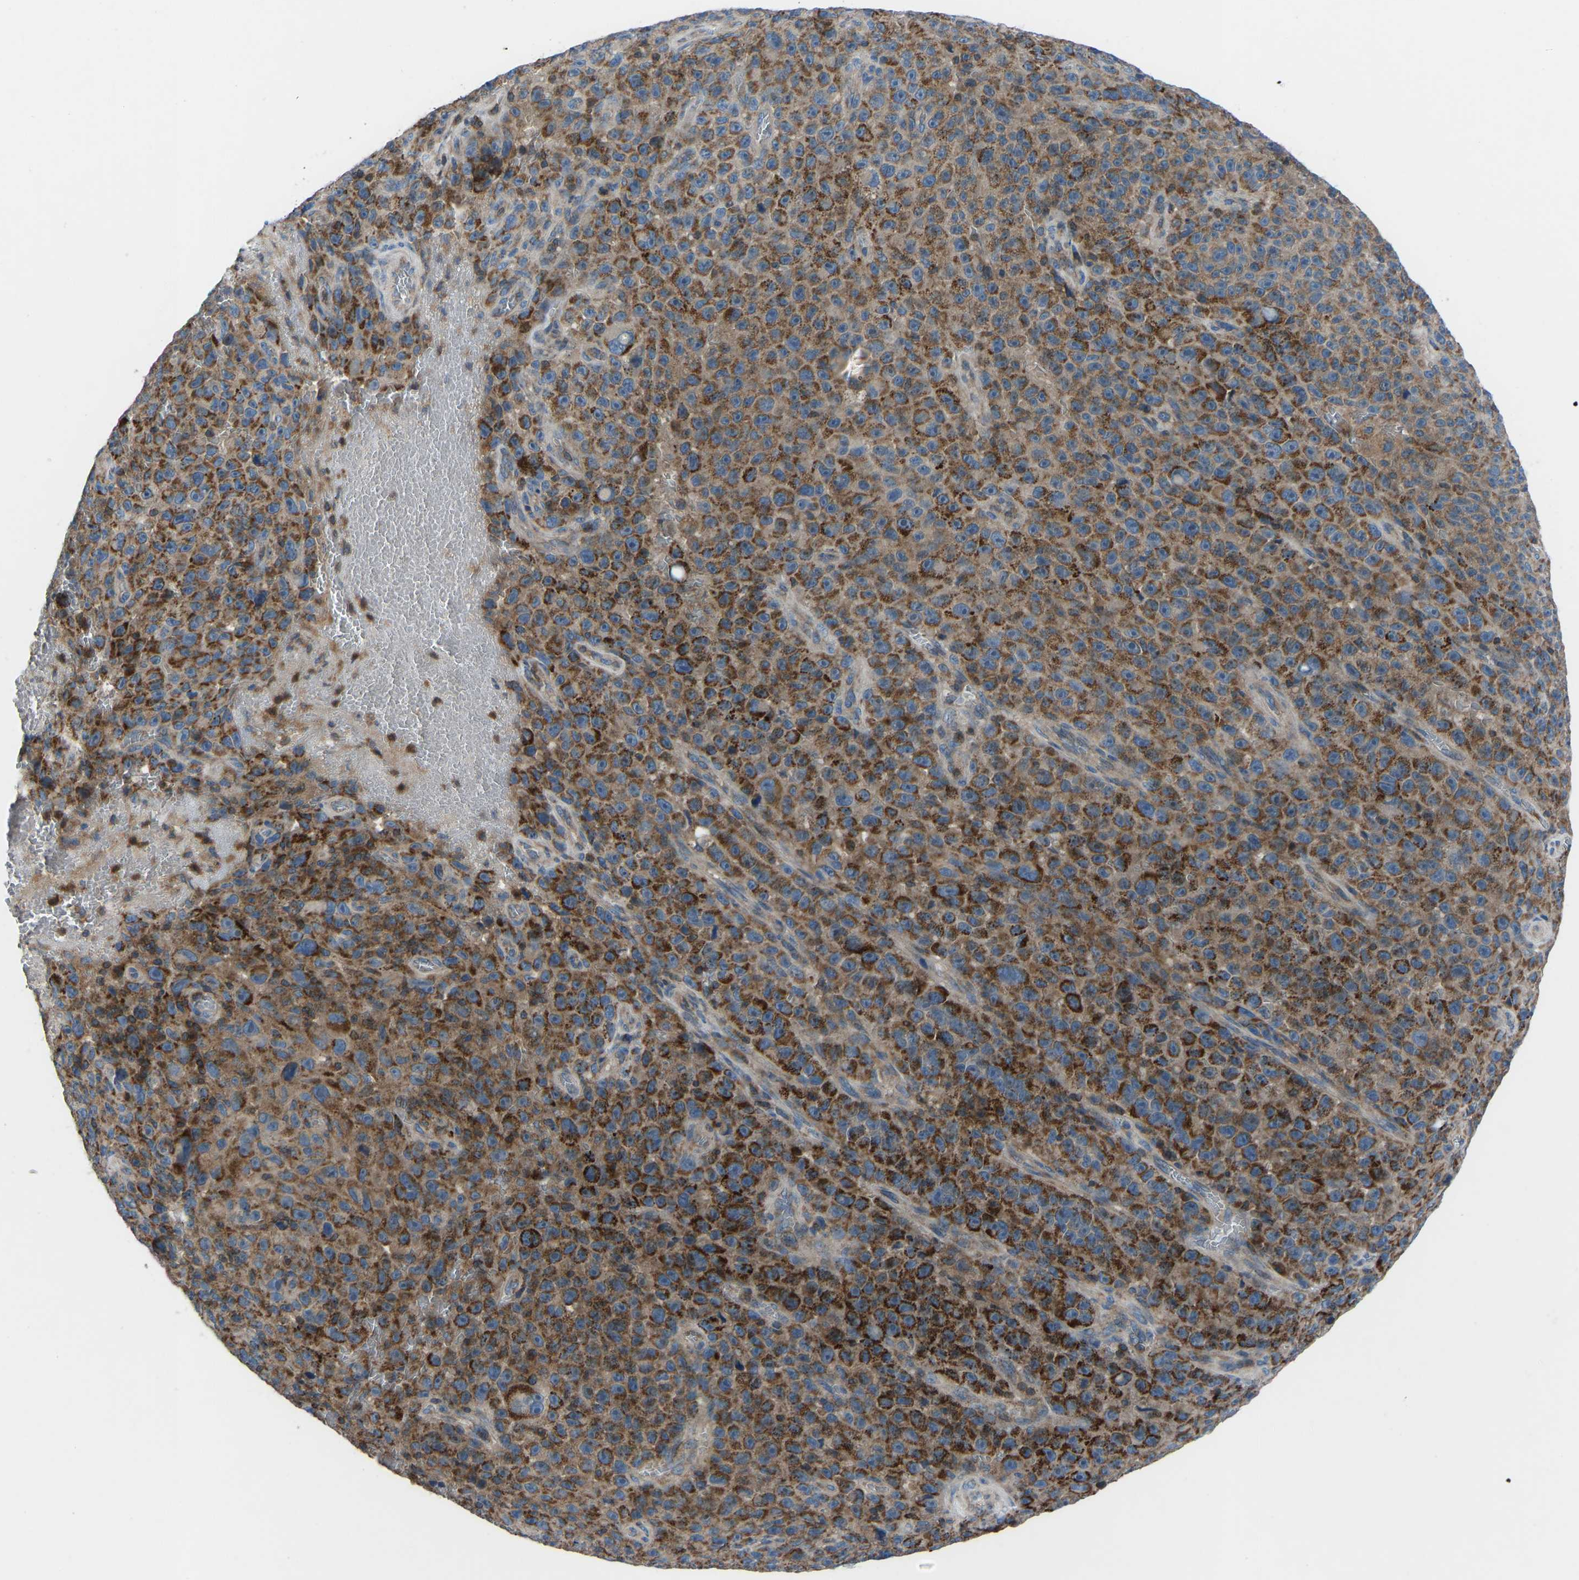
{"staining": {"intensity": "strong", "quantity": ">75%", "location": "cytoplasmic/membranous"}, "tissue": "melanoma", "cell_type": "Tumor cells", "image_type": "cancer", "snomed": [{"axis": "morphology", "description": "Malignant melanoma, NOS"}, {"axis": "topography", "description": "Skin"}], "caption": "This histopathology image displays IHC staining of human malignant melanoma, with high strong cytoplasmic/membranous positivity in approximately >75% of tumor cells.", "gene": "GRK6", "patient": {"sex": "female", "age": 82}}